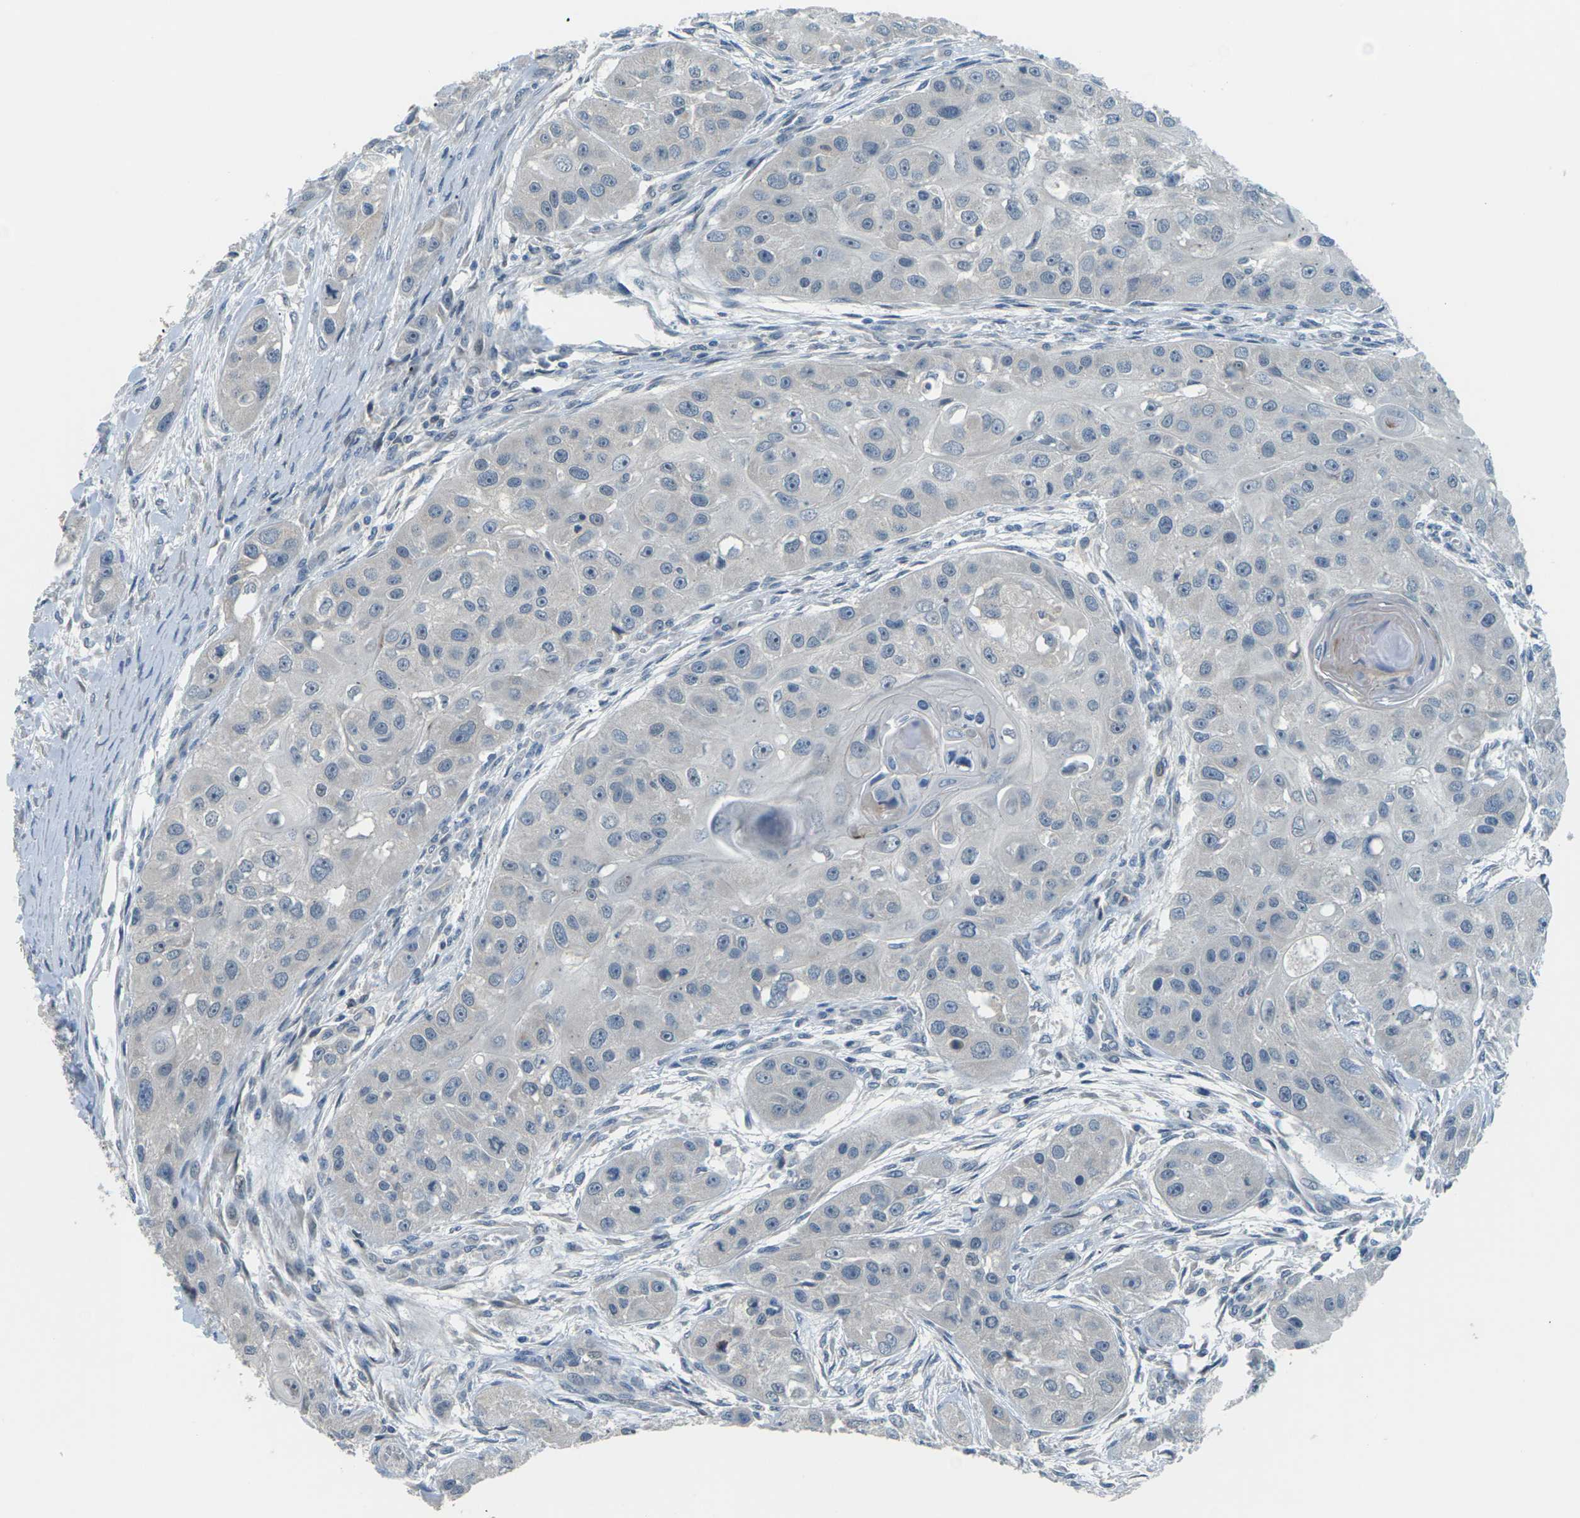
{"staining": {"intensity": "negative", "quantity": "none", "location": "none"}, "tissue": "head and neck cancer", "cell_type": "Tumor cells", "image_type": "cancer", "snomed": [{"axis": "morphology", "description": "Normal tissue, NOS"}, {"axis": "morphology", "description": "Squamous cell carcinoma, NOS"}, {"axis": "topography", "description": "Skeletal muscle"}, {"axis": "topography", "description": "Head-Neck"}], "caption": "Immunohistochemistry image of neoplastic tissue: human head and neck cancer stained with DAB displays no significant protein positivity in tumor cells. The staining was performed using DAB to visualize the protein expression in brown, while the nuclei were stained in blue with hematoxylin (Magnification: 20x).", "gene": "SLC13A3", "patient": {"sex": "male", "age": 51}}